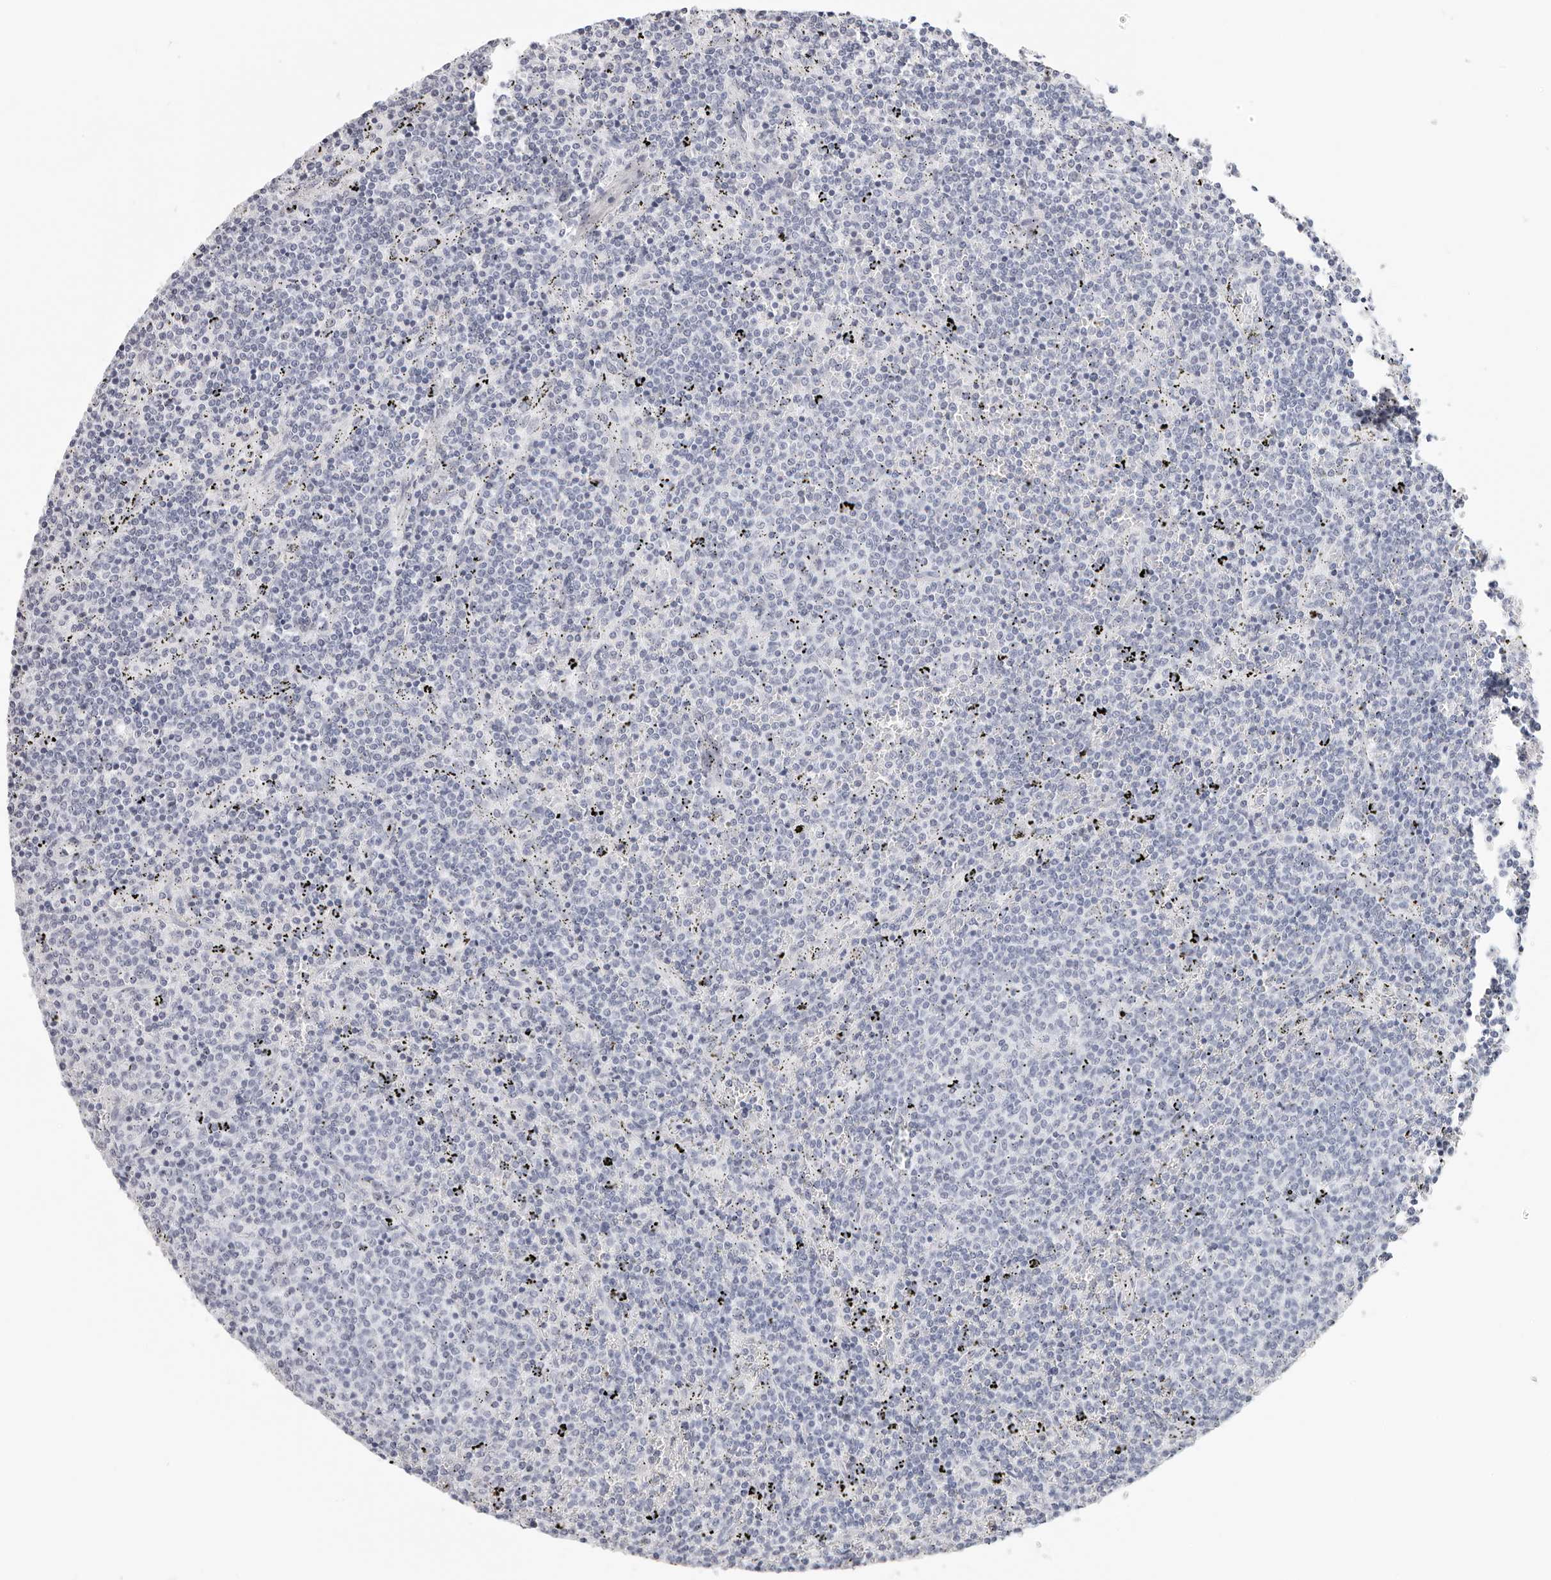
{"staining": {"intensity": "negative", "quantity": "none", "location": "none"}, "tissue": "lymphoma", "cell_type": "Tumor cells", "image_type": "cancer", "snomed": [{"axis": "morphology", "description": "Malignant lymphoma, non-Hodgkin's type, Low grade"}, {"axis": "topography", "description": "Spleen"}], "caption": "This is a histopathology image of immunohistochemistry (IHC) staining of lymphoma, which shows no positivity in tumor cells.", "gene": "AGMAT", "patient": {"sex": "female", "age": 50}}